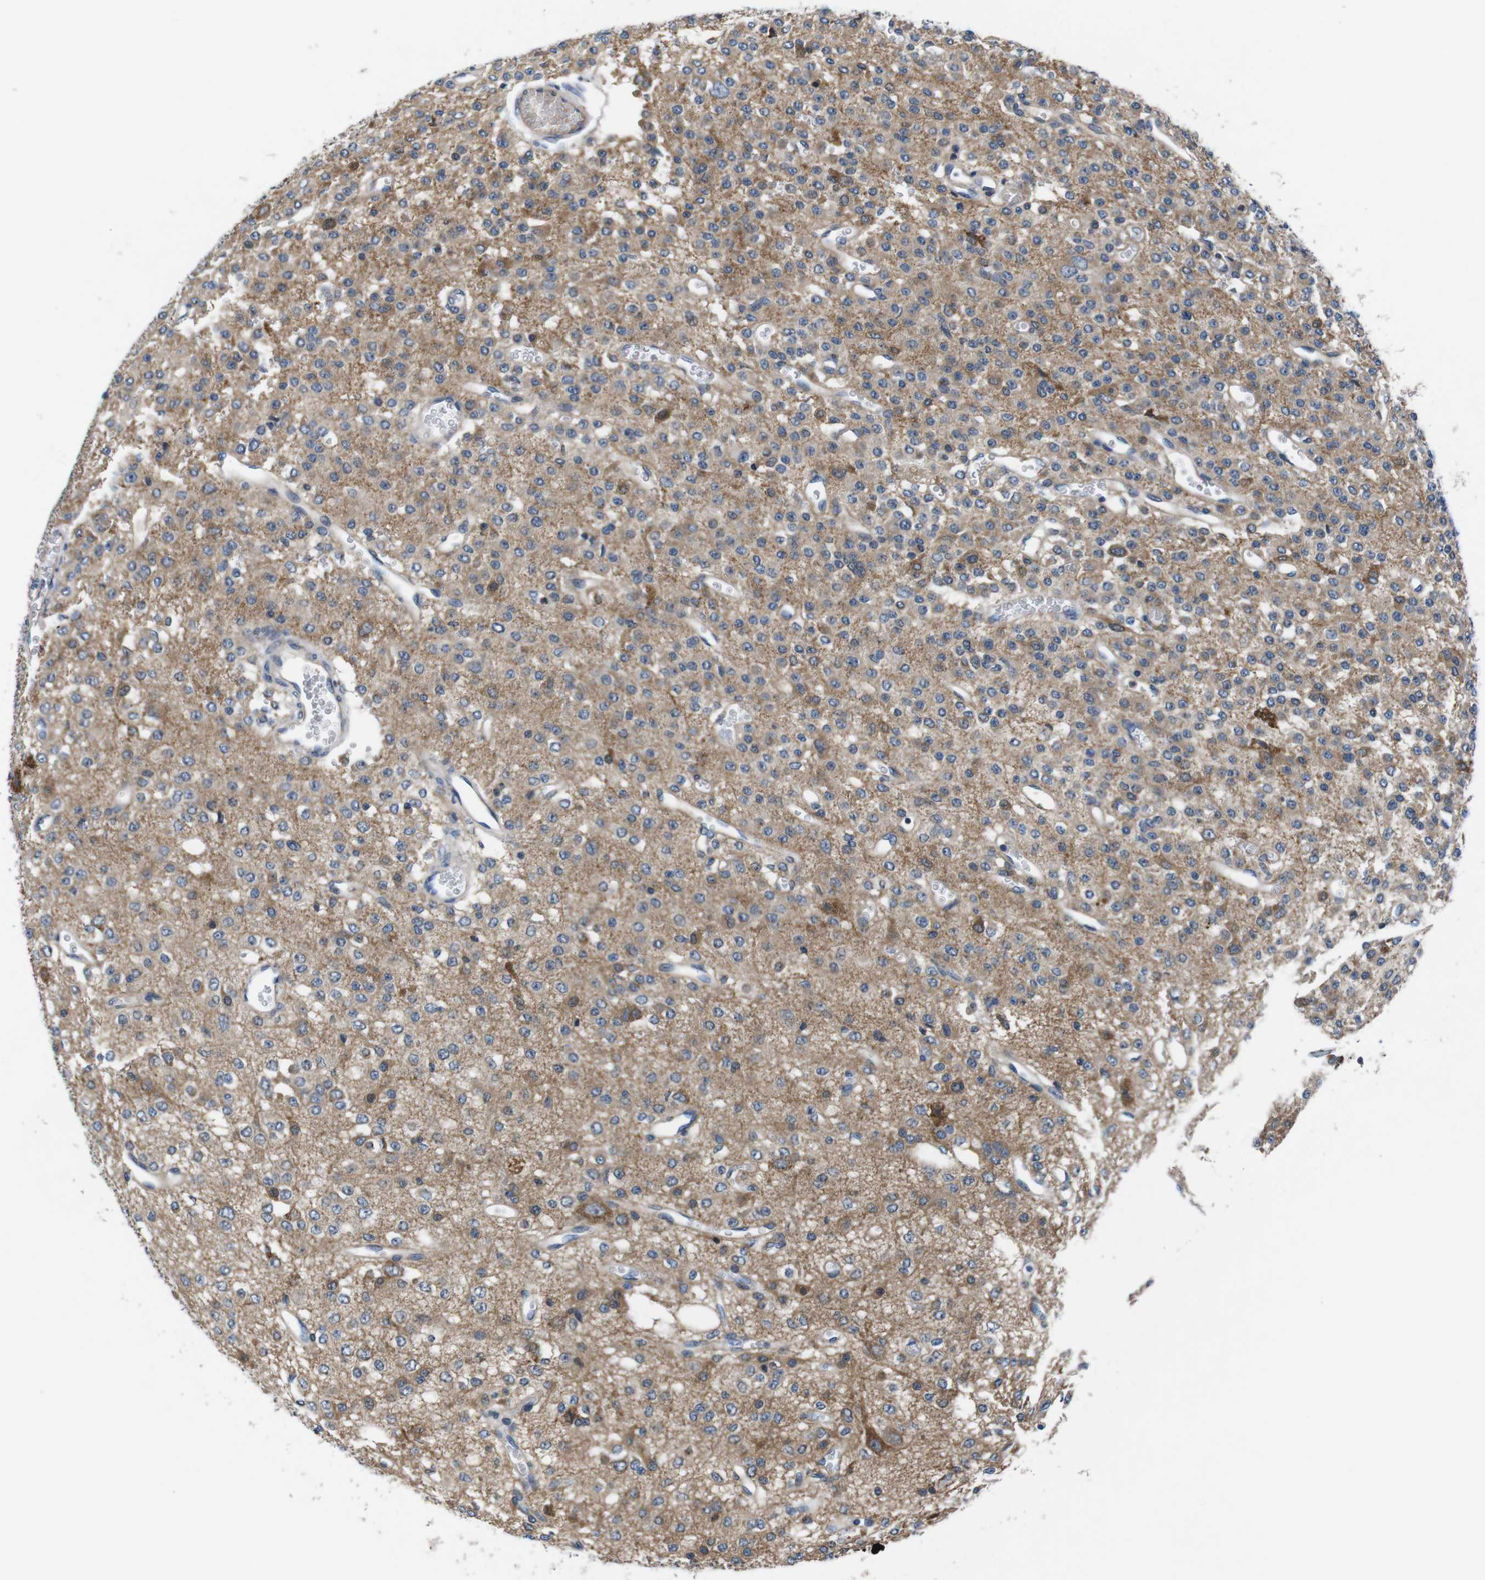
{"staining": {"intensity": "weak", "quantity": "25%-75%", "location": "cytoplasmic/membranous"}, "tissue": "glioma", "cell_type": "Tumor cells", "image_type": "cancer", "snomed": [{"axis": "morphology", "description": "Glioma, malignant, Low grade"}, {"axis": "topography", "description": "Brain"}], "caption": "Immunohistochemistry (IHC) (DAB) staining of human malignant glioma (low-grade) reveals weak cytoplasmic/membranous protein staining in approximately 25%-75% of tumor cells.", "gene": "JAK1", "patient": {"sex": "male", "age": 38}}